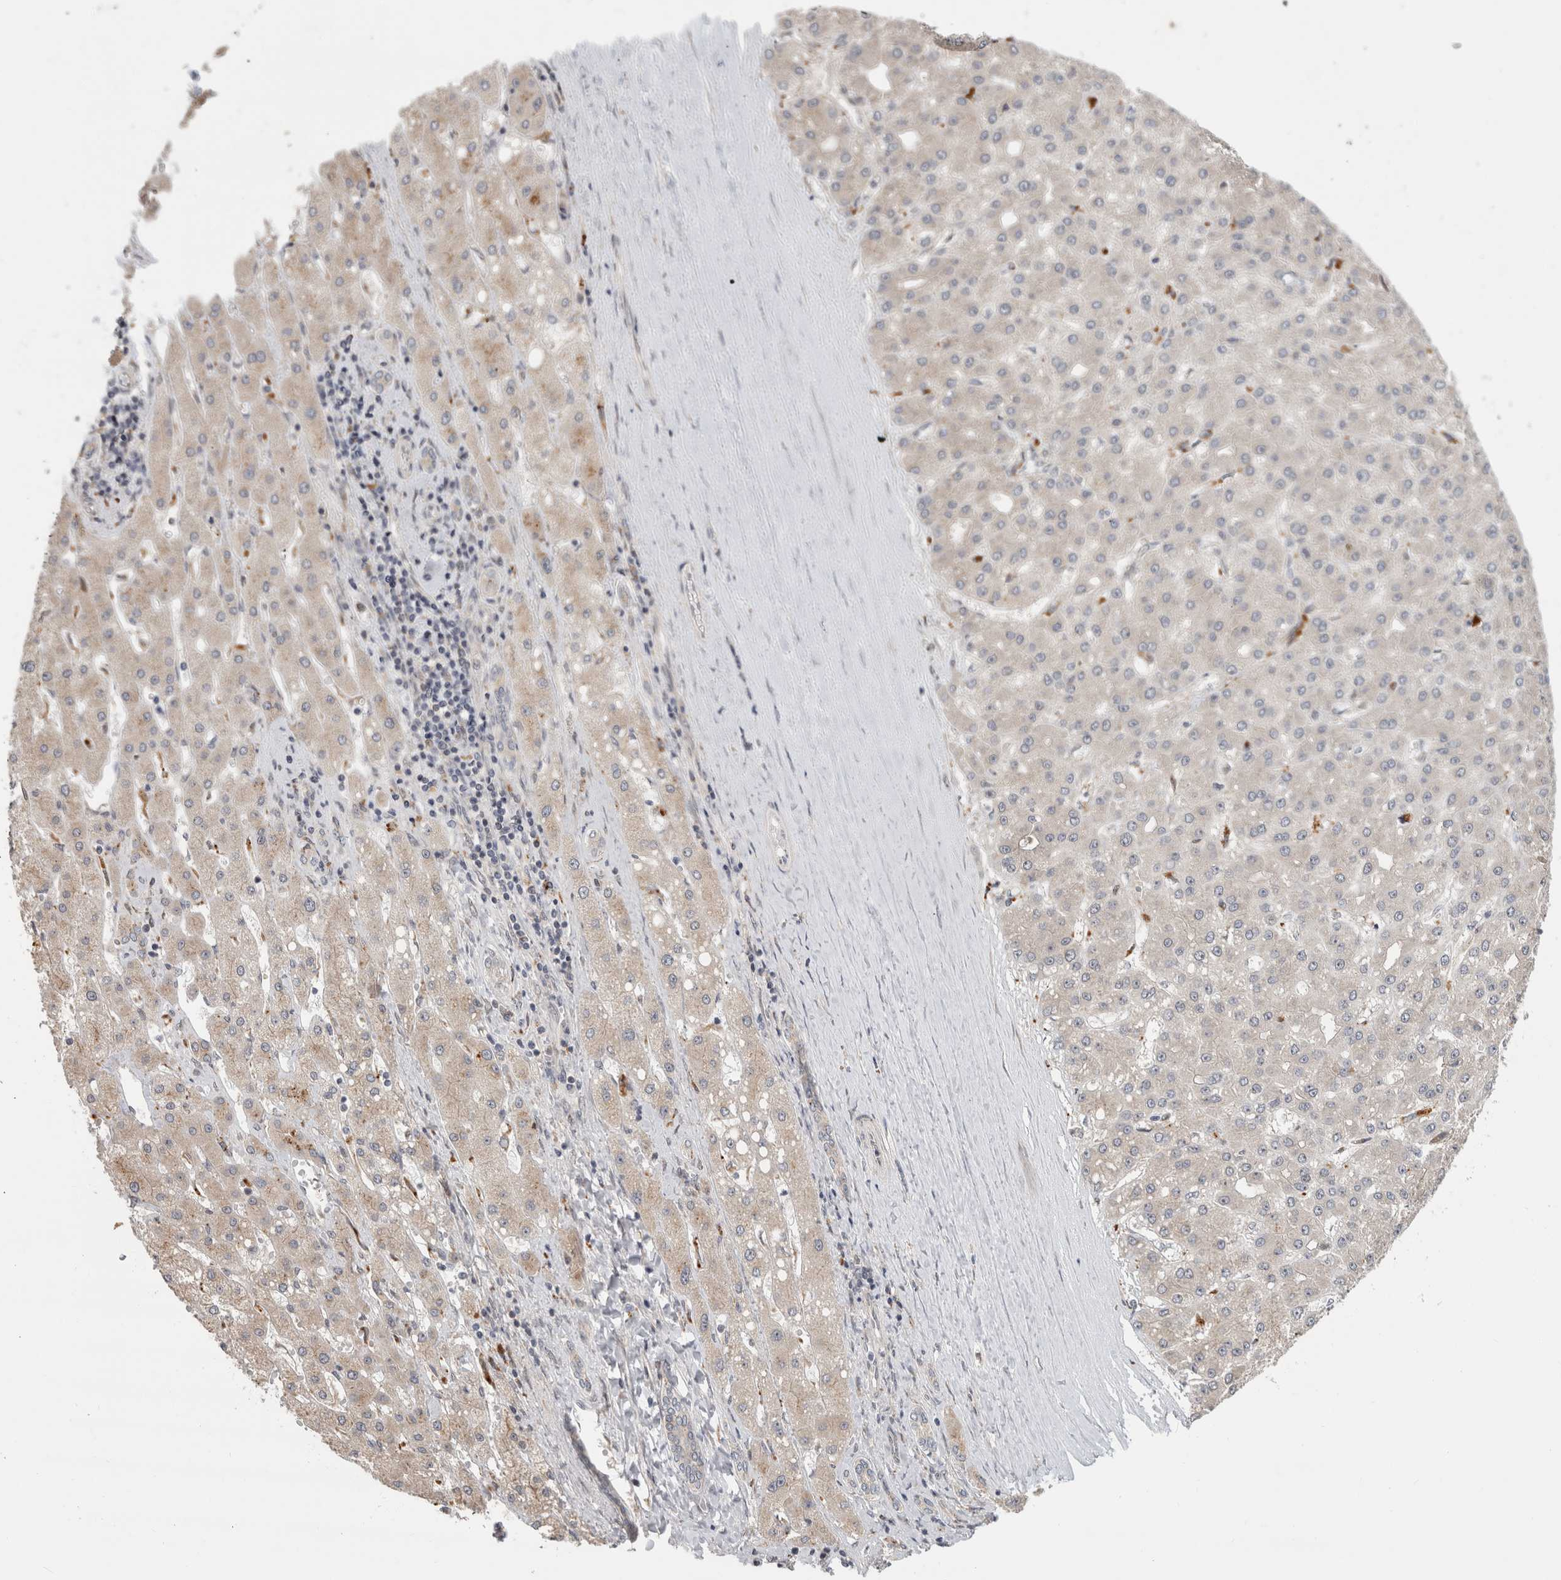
{"staining": {"intensity": "weak", "quantity": "<25%", "location": "cytoplasmic/membranous"}, "tissue": "liver cancer", "cell_type": "Tumor cells", "image_type": "cancer", "snomed": [{"axis": "morphology", "description": "Carcinoma, Hepatocellular, NOS"}, {"axis": "topography", "description": "Liver"}], "caption": "The micrograph reveals no staining of tumor cells in liver cancer.", "gene": "NAB2", "patient": {"sex": "male", "age": 67}}